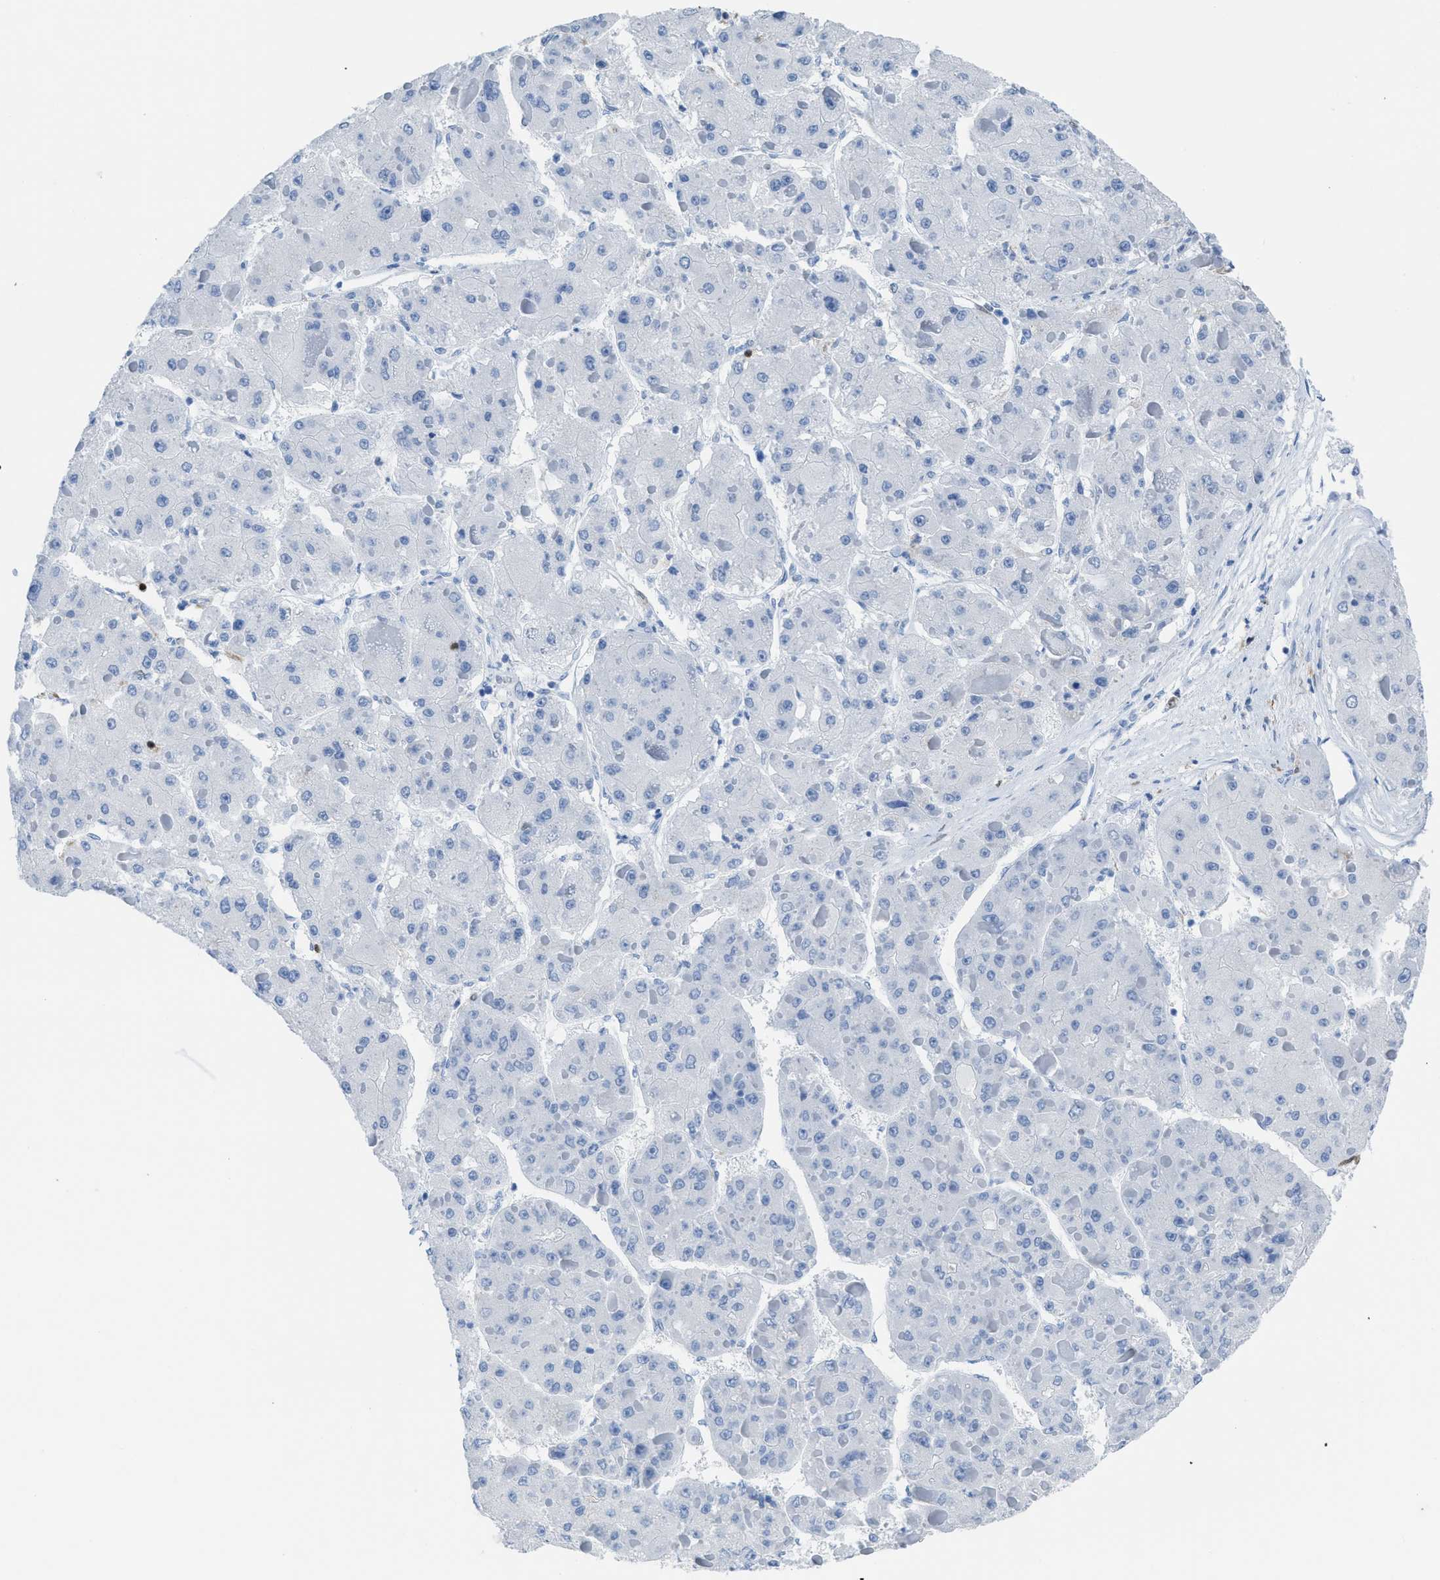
{"staining": {"intensity": "negative", "quantity": "none", "location": "none"}, "tissue": "liver cancer", "cell_type": "Tumor cells", "image_type": "cancer", "snomed": [{"axis": "morphology", "description": "Carcinoma, Hepatocellular, NOS"}, {"axis": "topography", "description": "Liver"}], "caption": "There is no significant expression in tumor cells of liver cancer (hepatocellular carcinoma).", "gene": "CDKN2A", "patient": {"sex": "female", "age": 73}}